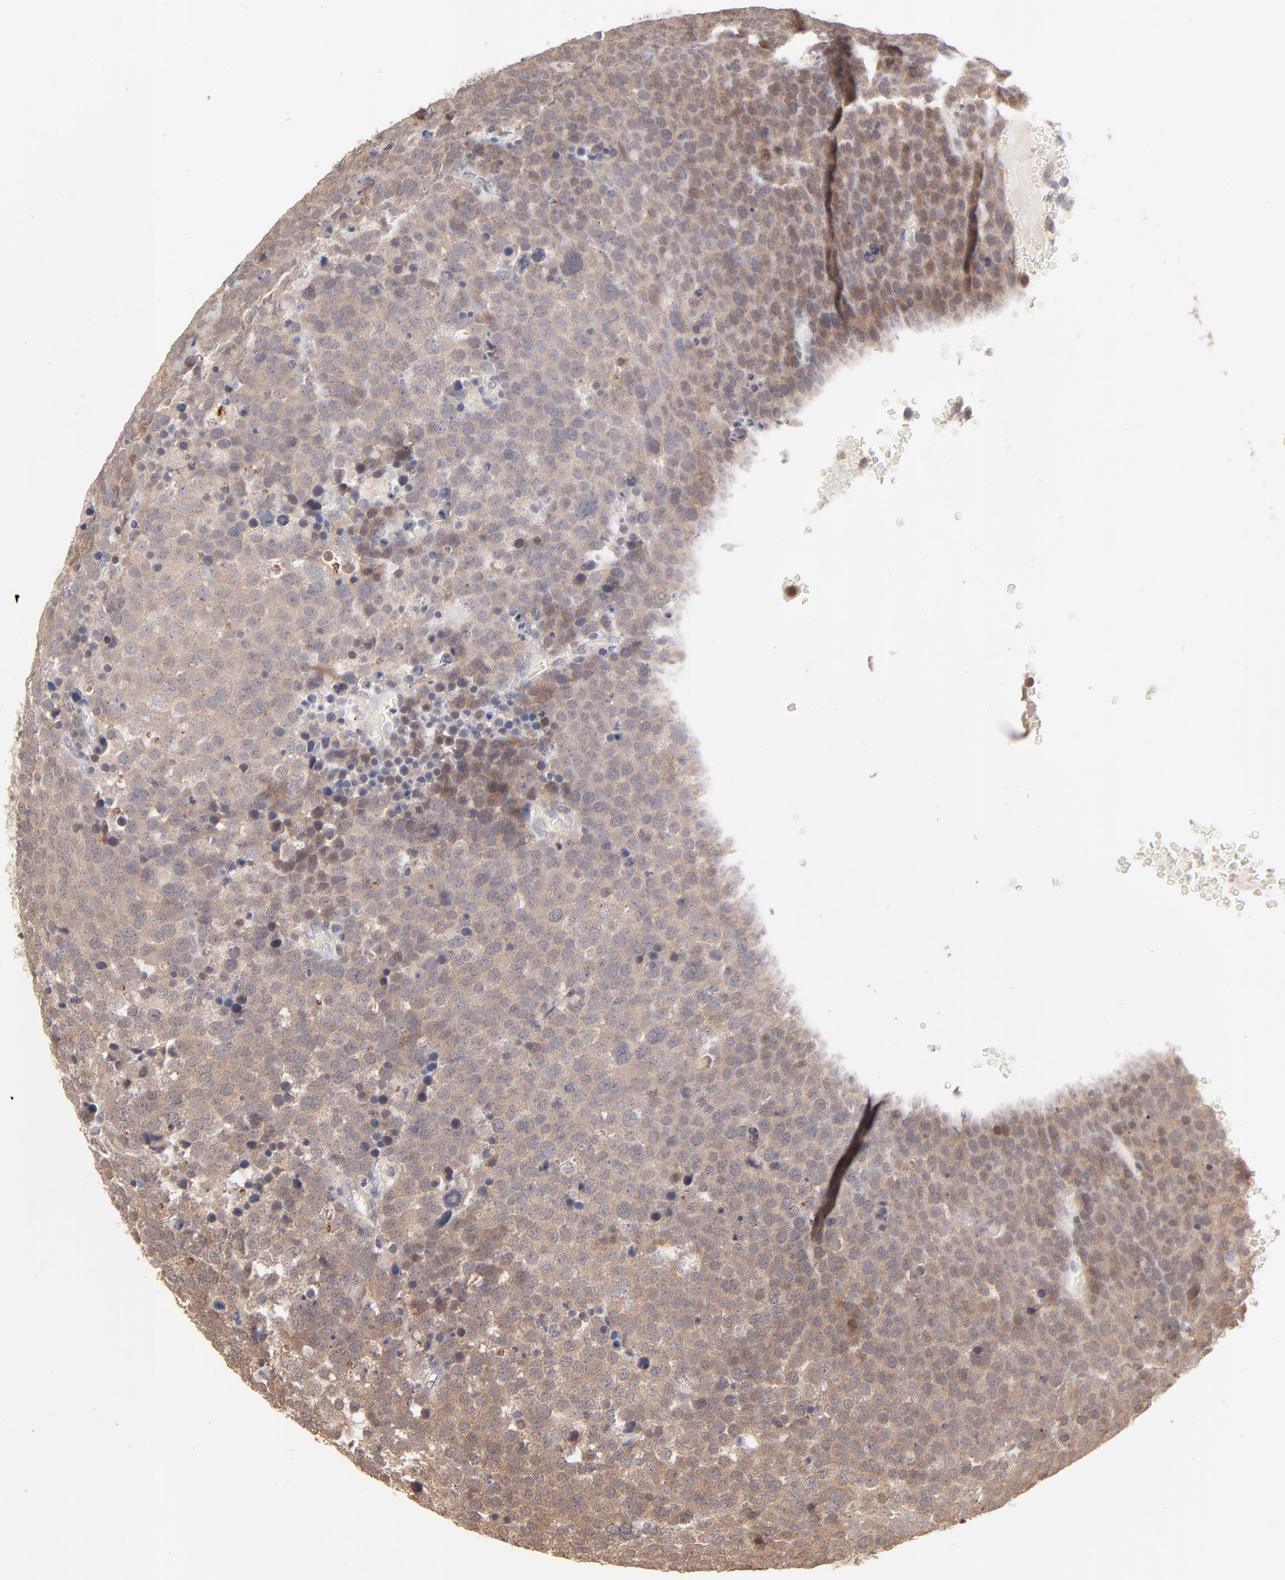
{"staining": {"intensity": "moderate", "quantity": ">75%", "location": "cytoplasmic/membranous"}, "tissue": "testis cancer", "cell_type": "Tumor cells", "image_type": "cancer", "snomed": [{"axis": "morphology", "description": "Seminoma, NOS"}, {"axis": "topography", "description": "Testis"}], "caption": "A high-resolution histopathology image shows IHC staining of testis cancer (seminoma), which shows moderate cytoplasmic/membranous expression in about >75% of tumor cells.", "gene": "MSL2", "patient": {"sex": "male", "age": 71}}